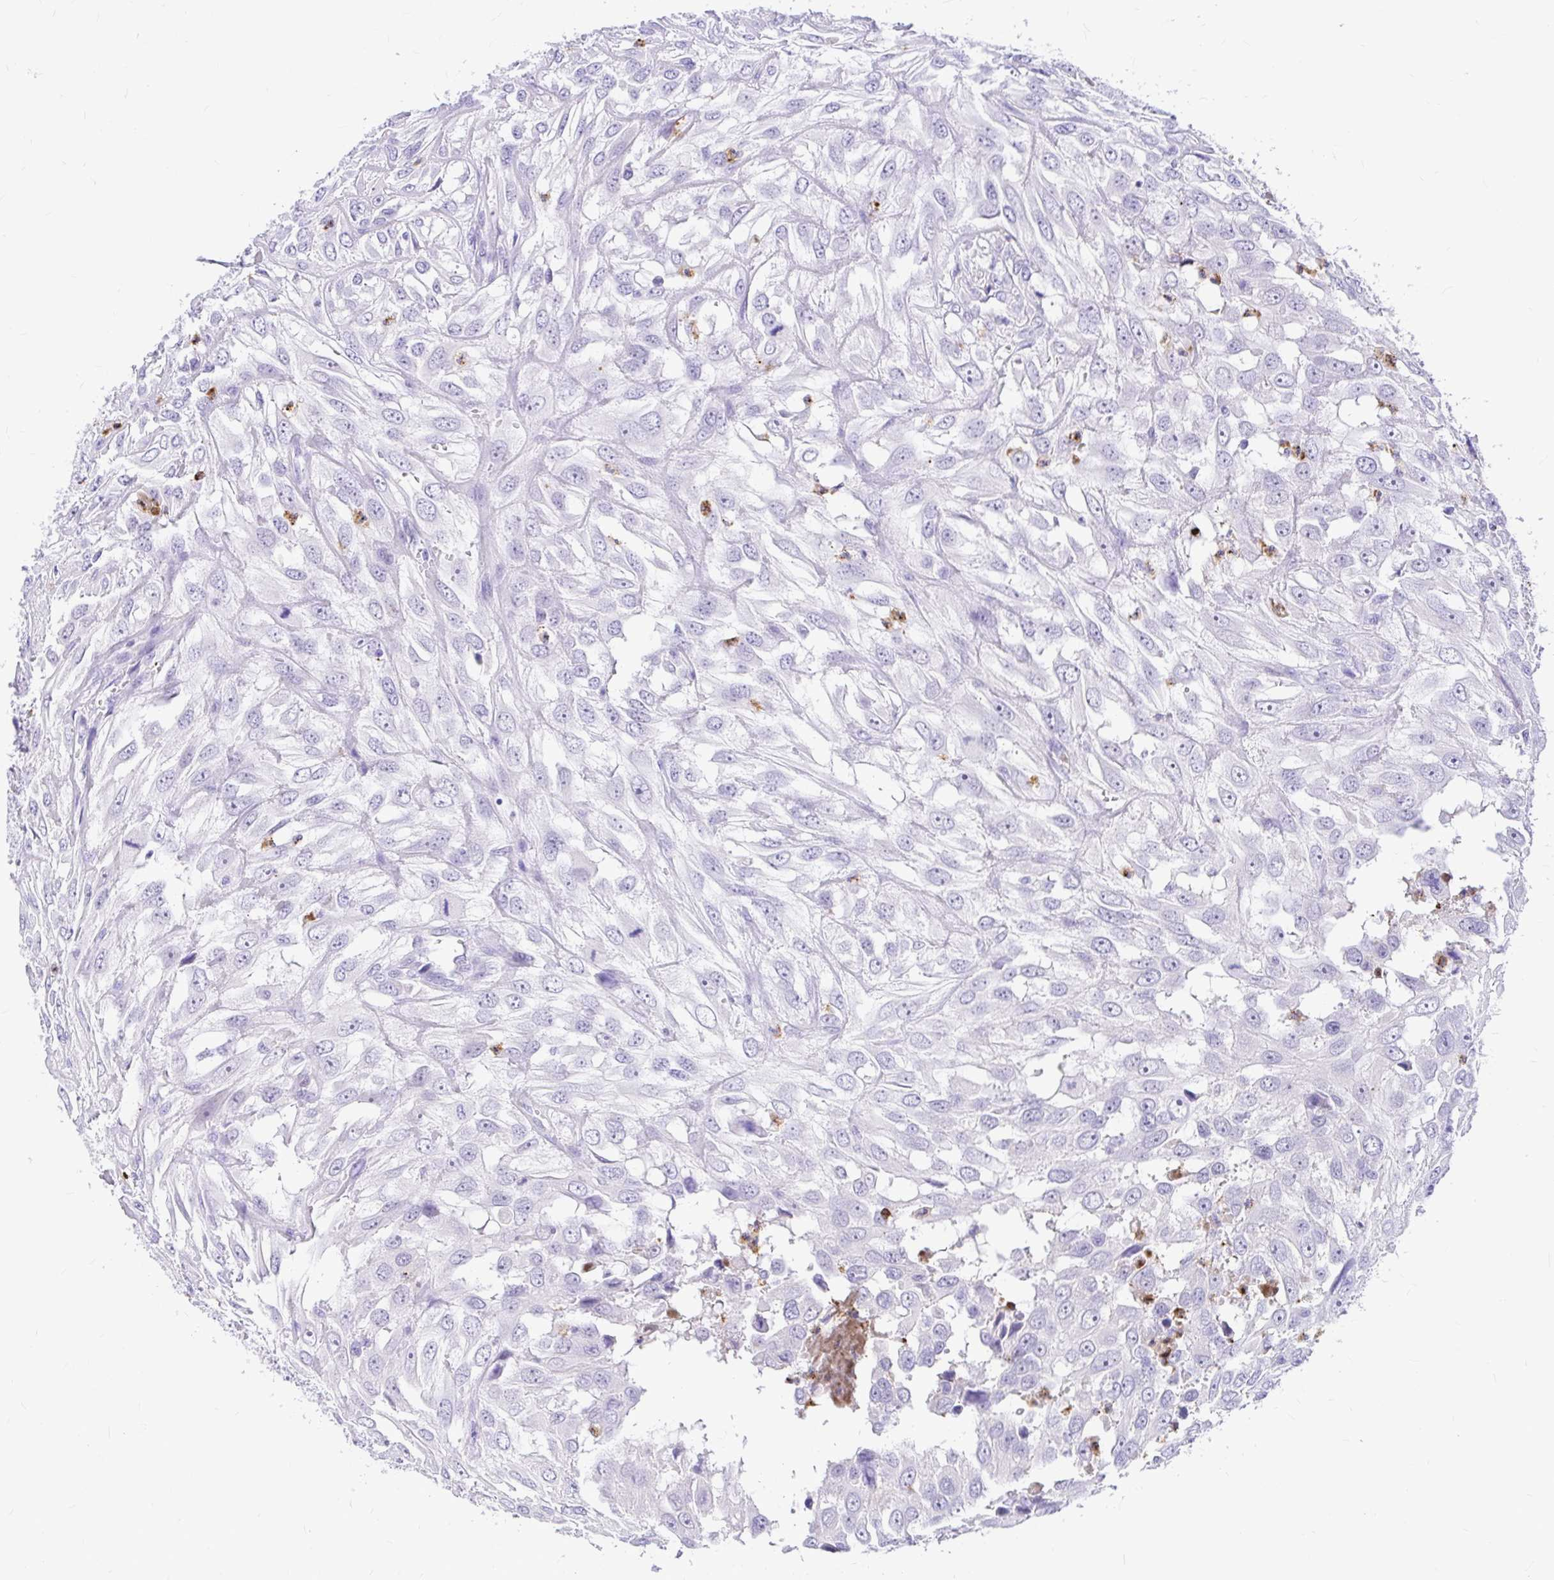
{"staining": {"intensity": "negative", "quantity": "none", "location": "none"}, "tissue": "urothelial cancer", "cell_type": "Tumor cells", "image_type": "cancer", "snomed": [{"axis": "morphology", "description": "Urothelial carcinoma, High grade"}, {"axis": "topography", "description": "Urinary bladder"}], "caption": "Immunohistochemical staining of human urothelial cancer displays no significant staining in tumor cells.", "gene": "CLEC1B", "patient": {"sex": "male", "age": 67}}